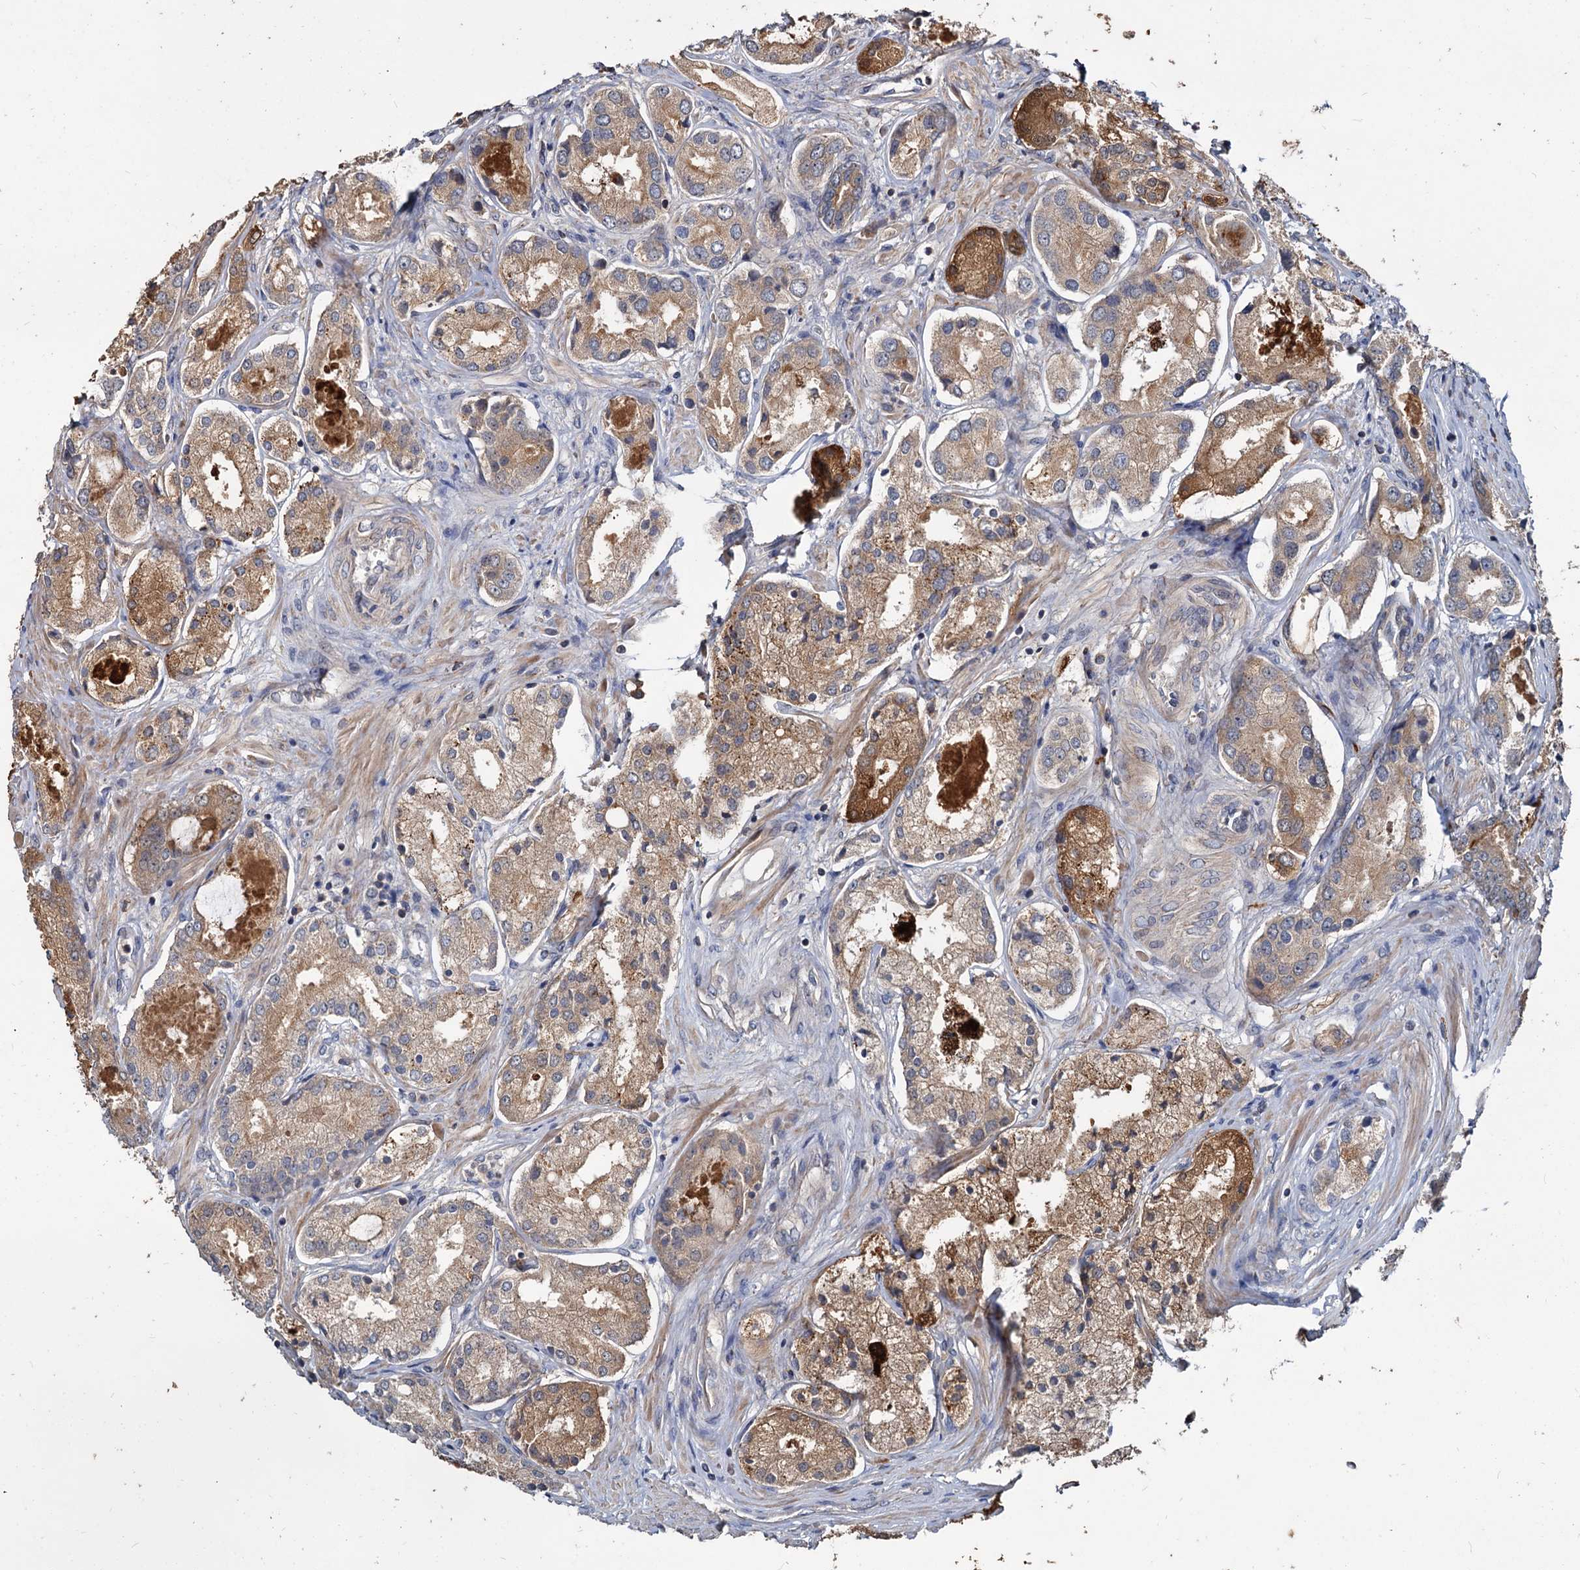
{"staining": {"intensity": "moderate", "quantity": ">75%", "location": "cytoplasmic/membranous"}, "tissue": "prostate cancer", "cell_type": "Tumor cells", "image_type": "cancer", "snomed": [{"axis": "morphology", "description": "Adenocarcinoma, Low grade"}, {"axis": "topography", "description": "Prostate"}], "caption": "Brown immunohistochemical staining in human prostate low-grade adenocarcinoma reveals moderate cytoplasmic/membranous expression in about >75% of tumor cells.", "gene": "DEPDC4", "patient": {"sex": "male", "age": 68}}